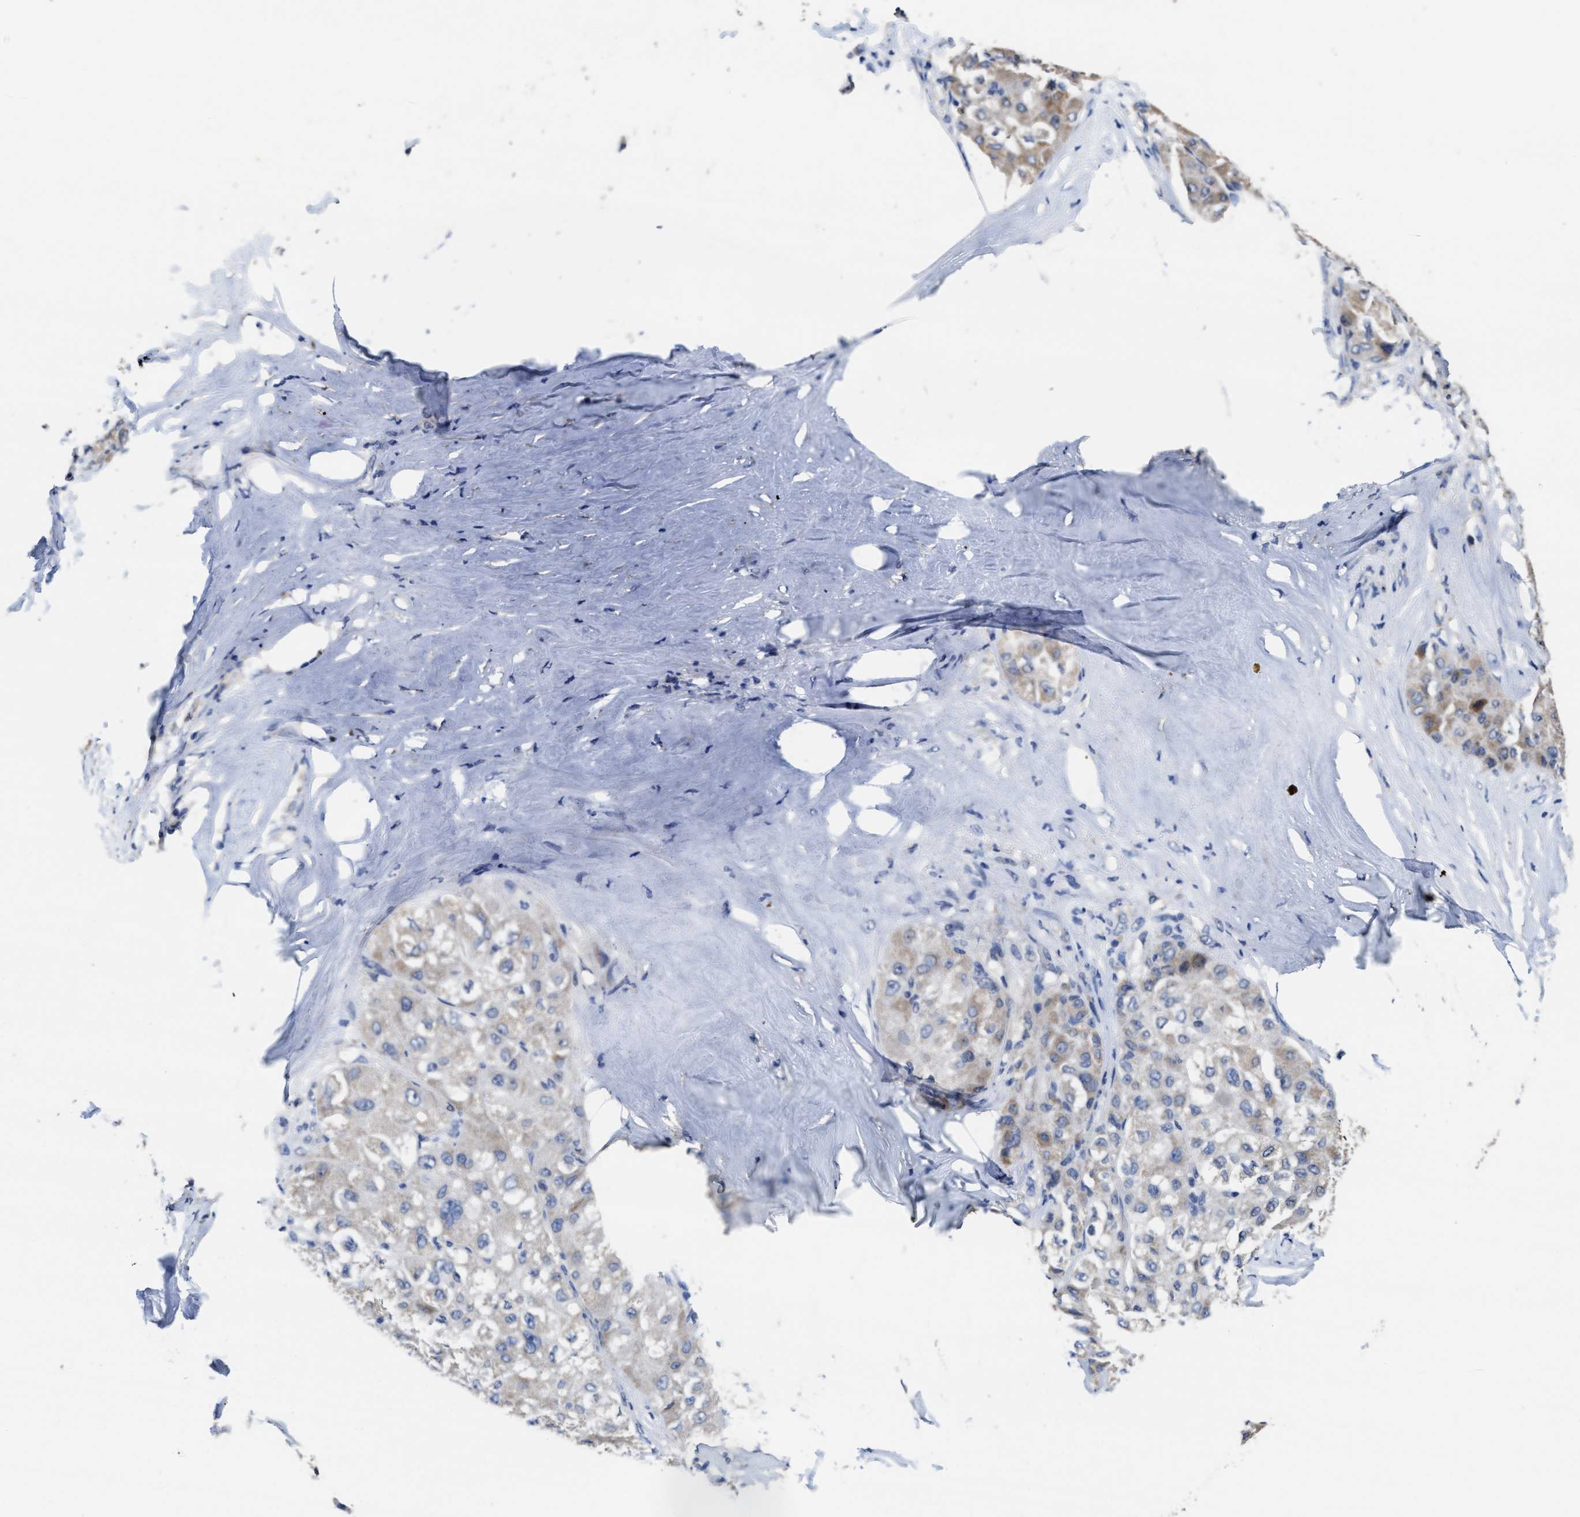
{"staining": {"intensity": "weak", "quantity": "25%-75%", "location": "cytoplasmic/membranous"}, "tissue": "liver cancer", "cell_type": "Tumor cells", "image_type": "cancer", "snomed": [{"axis": "morphology", "description": "Carcinoma, Hepatocellular, NOS"}, {"axis": "topography", "description": "Liver"}], "caption": "Protein staining of hepatocellular carcinoma (liver) tissue demonstrates weak cytoplasmic/membranous positivity in about 25%-75% of tumor cells. The staining was performed using DAB (3,3'-diaminobenzidine) to visualize the protein expression in brown, while the nuclei were stained in blue with hematoxylin (Magnification: 20x).", "gene": "ZFAT", "patient": {"sex": "male", "age": 80}}